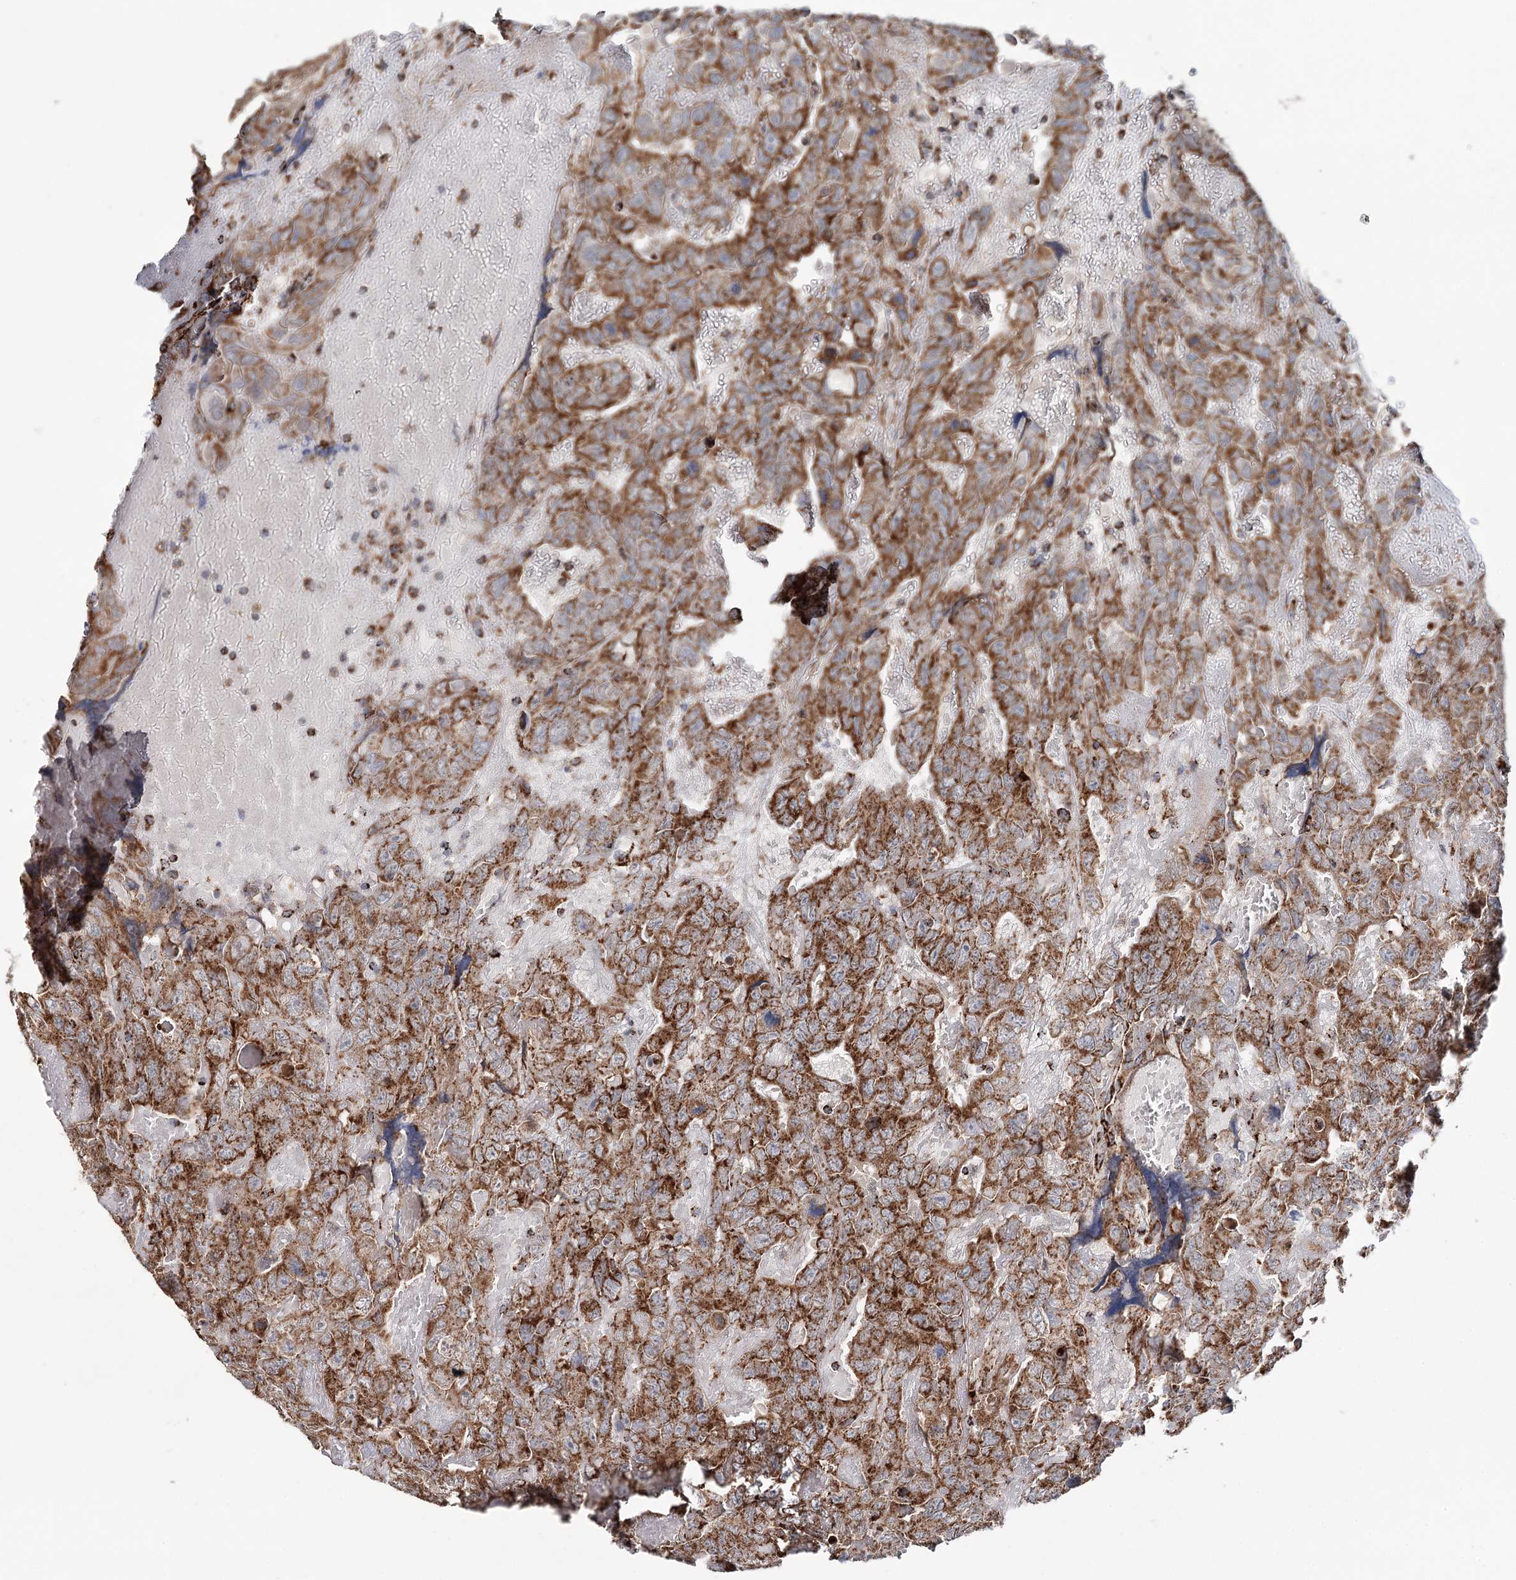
{"staining": {"intensity": "moderate", "quantity": ">75%", "location": "cytoplasmic/membranous"}, "tissue": "testis cancer", "cell_type": "Tumor cells", "image_type": "cancer", "snomed": [{"axis": "morphology", "description": "Carcinoma, Embryonal, NOS"}, {"axis": "topography", "description": "Testis"}], "caption": "Immunohistochemistry micrograph of neoplastic tissue: human testis cancer stained using immunohistochemistry (IHC) exhibits medium levels of moderate protein expression localized specifically in the cytoplasmic/membranous of tumor cells, appearing as a cytoplasmic/membranous brown color.", "gene": "APH1A", "patient": {"sex": "male", "age": 45}}